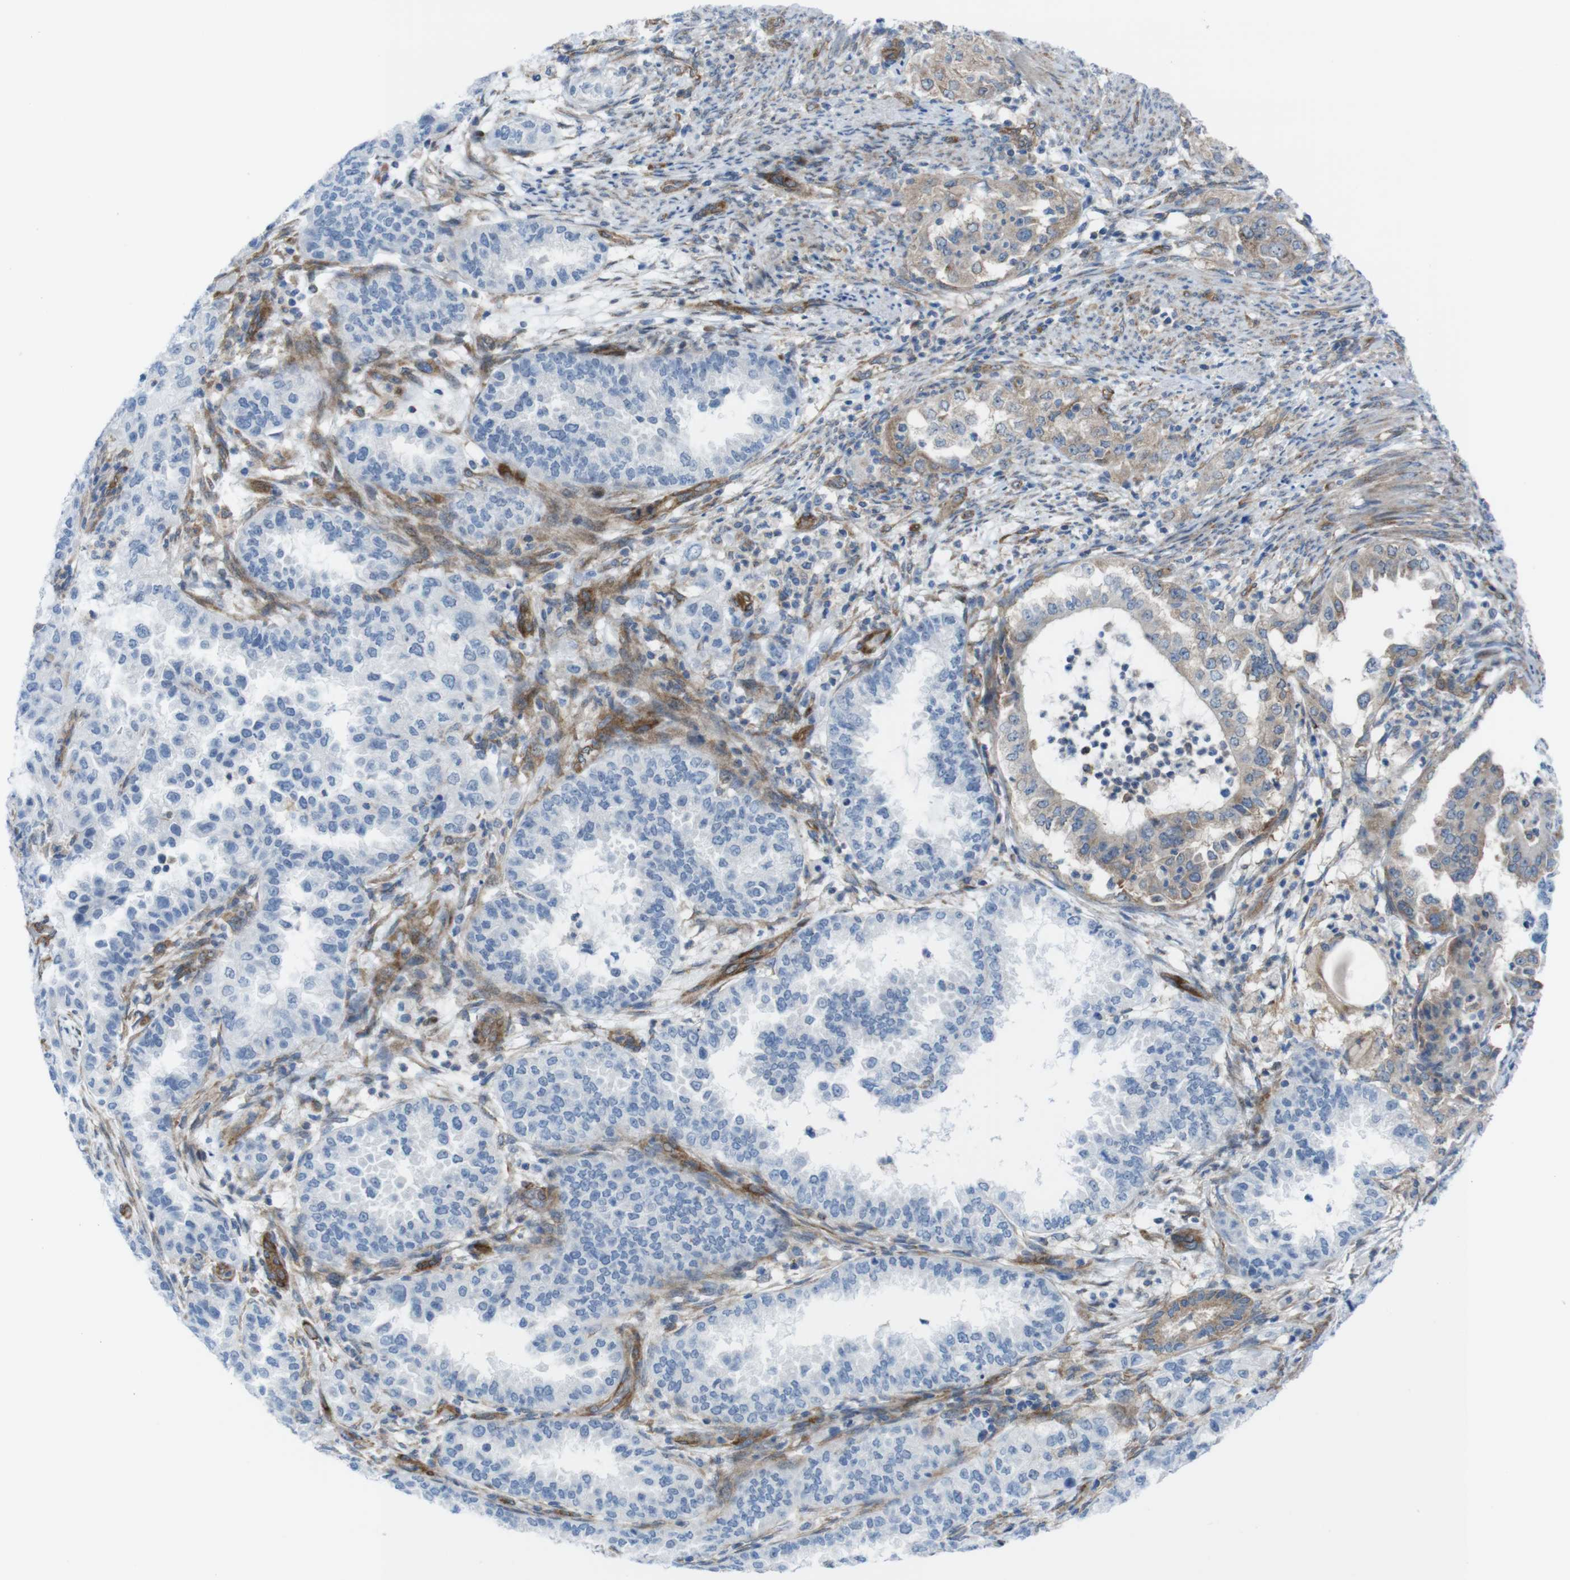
{"staining": {"intensity": "weak", "quantity": "25%-75%", "location": "cytoplasmic/membranous"}, "tissue": "endometrial cancer", "cell_type": "Tumor cells", "image_type": "cancer", "snomed": [{"axis": "morphology", "description": "Adenocarcinoma, NOS"}, {"axis": "topography", "description": "Endometrium"}], "caption": "There is low levels of weak cytoplasmic/membranous staining in tumor cells of endometrial cancer, as demonstrated by immunohistochemical staining (brown color).", "gene": "DIAPH2", "patient": {"sex": "female", "age": 85}}